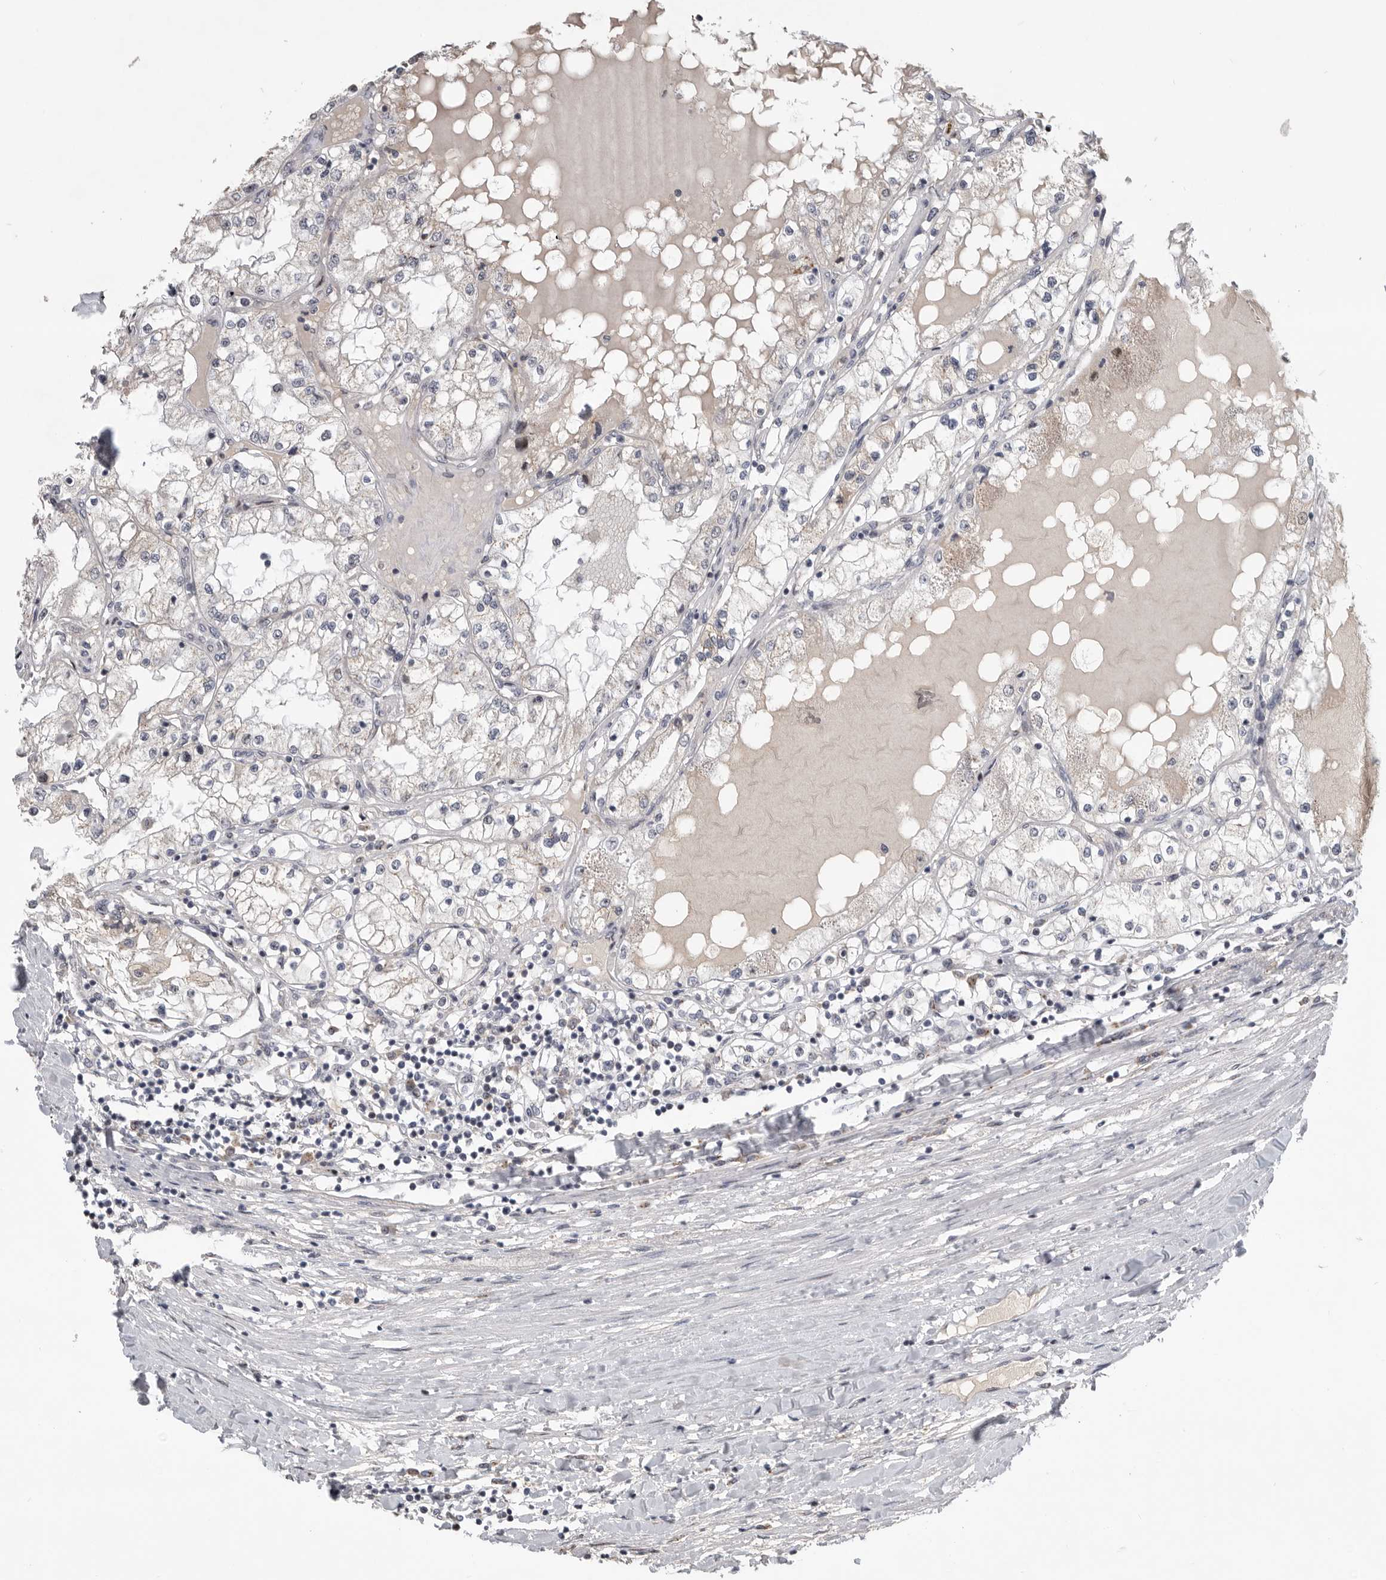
{"staining": {"intensity": "negative", "quantity": "none", "location": "none"}, "tissue": "renal cancer", "cell_type": "Tumor cells", "image_type": "cancer", "snomed": [{"axis": "morphology", "description": "Adenocarcinoma, NOS"}, {"axis": "topography", "description": "Kidney"}], "caption": "Photomicrograph shows no significant protein expression in tumor cells of renal cancer (adenocarcinoma).", "gene": "PCMTD1", "patient": {"sex": "male", "age": 68}}